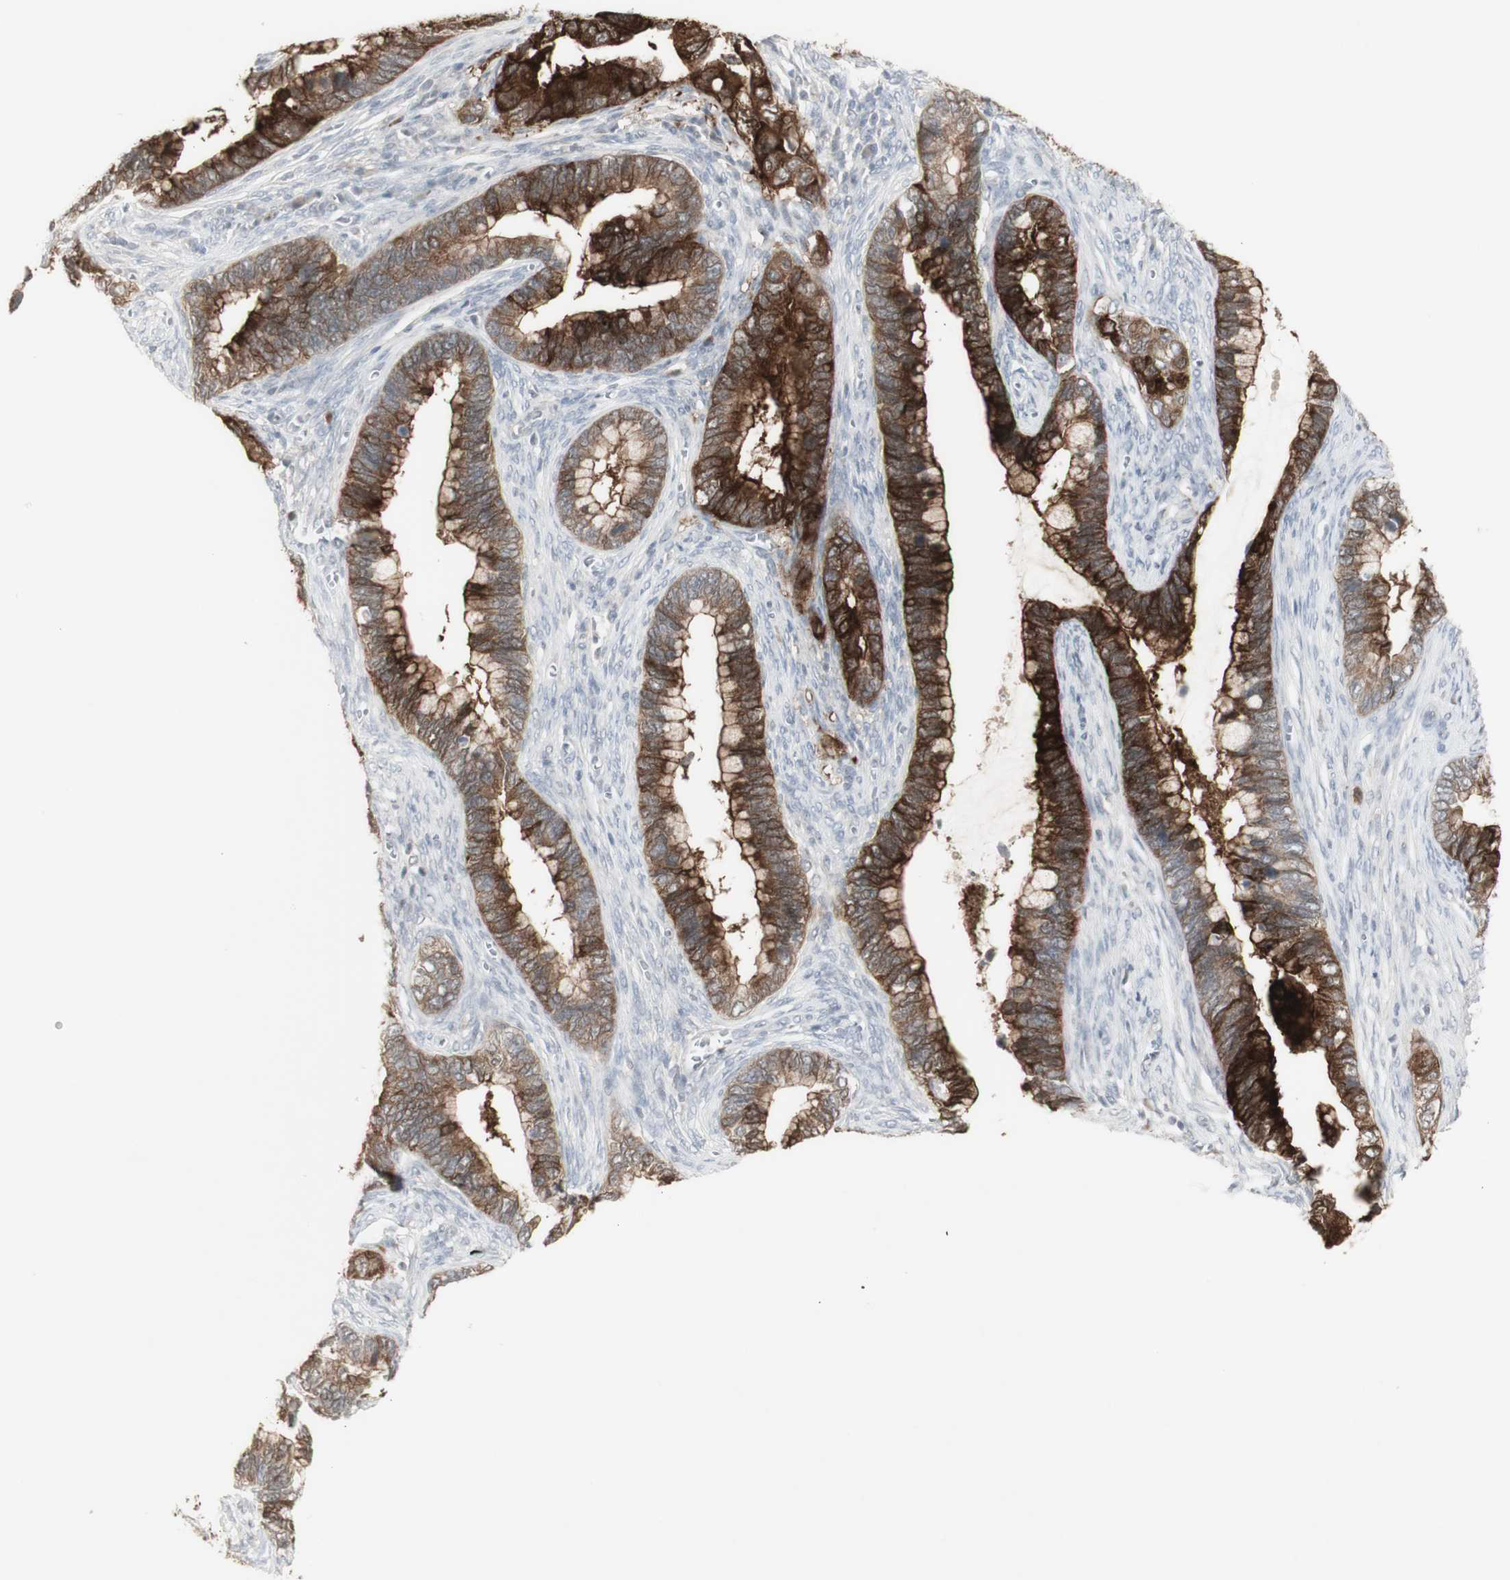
{"staining": {"intensity": "strong", "quantity": ">75%", "location": "cytoplasmic/membranous"}, "tissue": "cervical cancer", "cell_type": "Tumor cells", "image_type": "cancer", "snomed": [{"axis": "morphology", "description": "Adenocarcinoma, NOS"}, {"axis": "topography", "description": "Cervix"}], "caption": "Strong cytoplasmic/membranous staining is seen in about >75% of tumor cells in adenocarcinoma (cervical).", "gene": "C1orf116", "patient": {"sex": "female", "age": 44}}